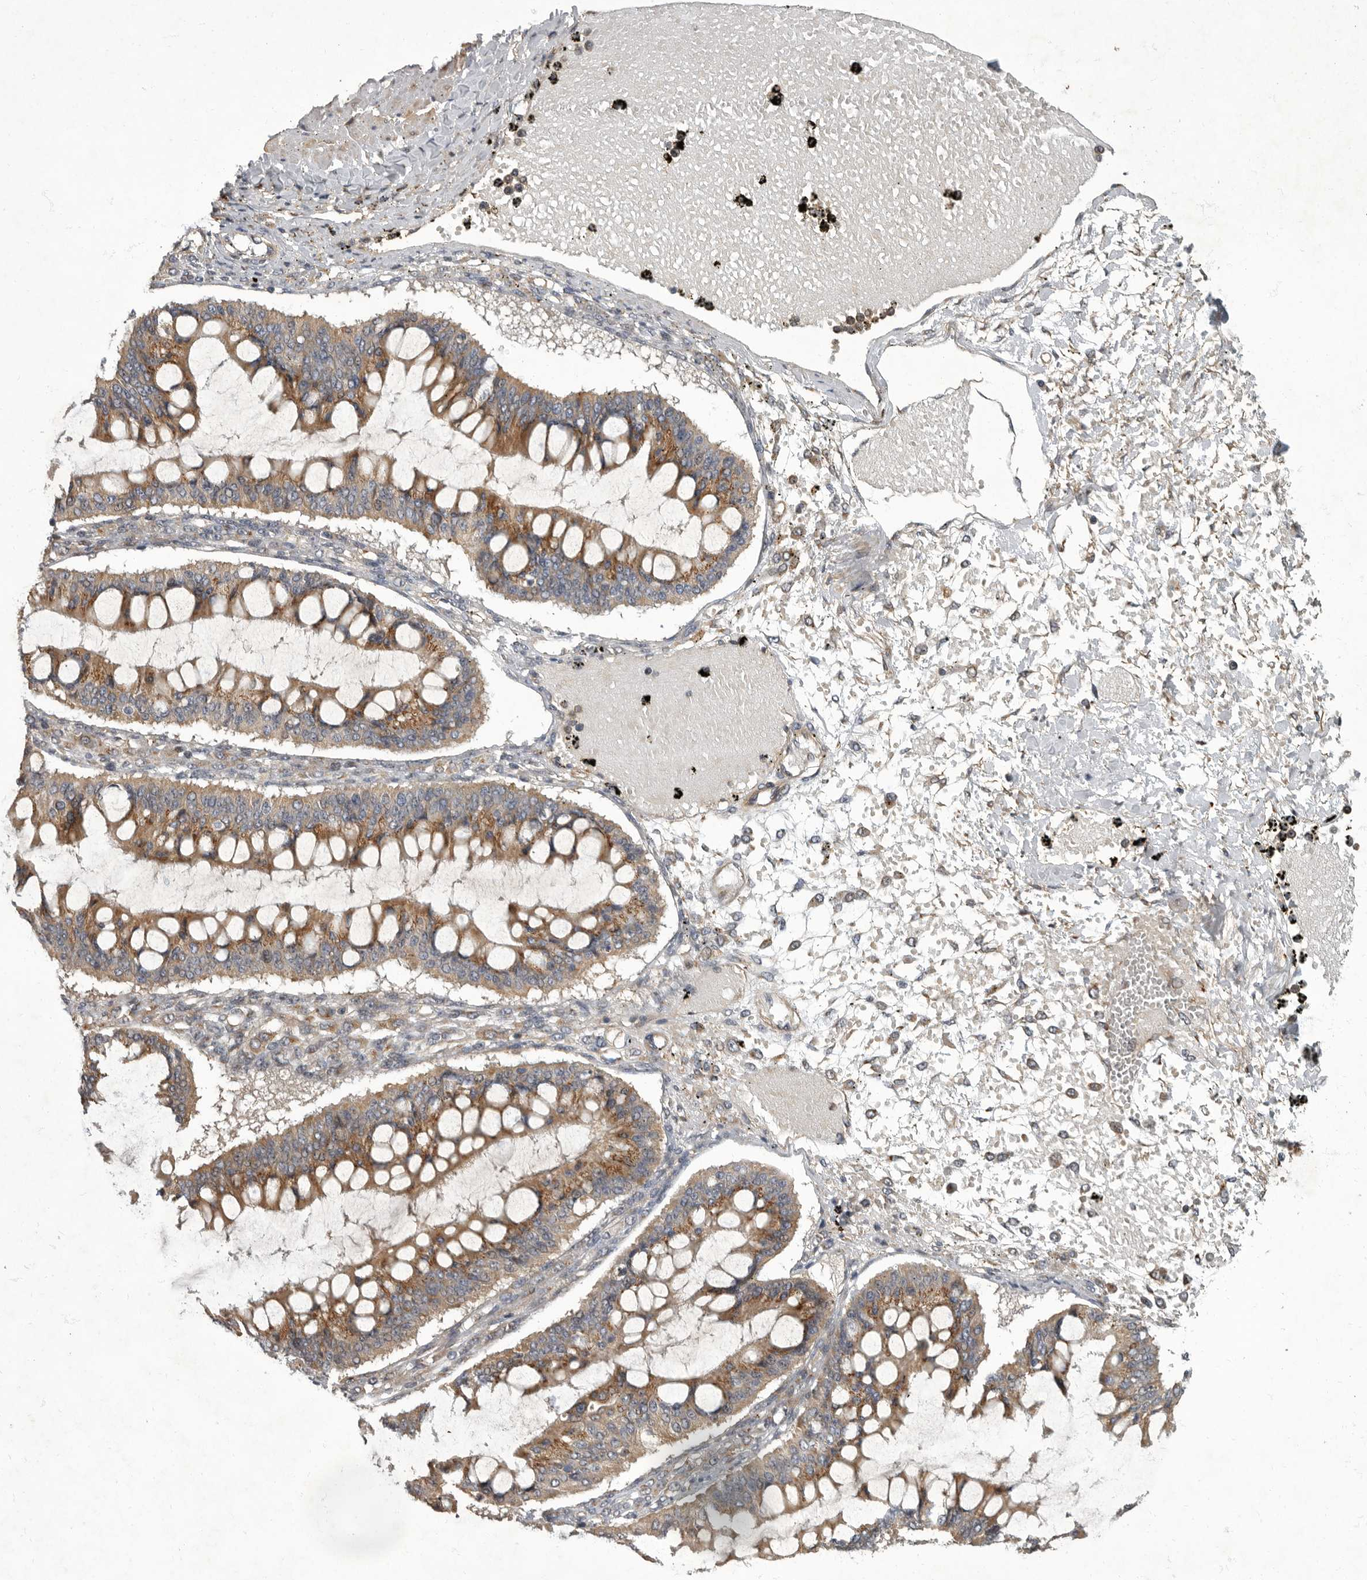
{"staining": {"intensity": "moderate", "quantity": ">75%", "location": "cytoplasmic/membranous"}, "tissue": "ovarian cancer", "cell_type": "Tumor cells", "image_type": "cancer", "snomed": [{"axis": "morphology", "description": "Cystadenocarcinoma, mucinous, NOS"}, {"axis": "topography", "description": "Ovary"}], "caption": "This is a histology image of immunohistochemistry staining of ovarian cancer (mucinous cystadenocarcinoma), which shows moderate expression in the cytoplasmic/membranous of tumor cells.", "gene": "IQCK", "patient": {"sex": "female", "age": 73}}